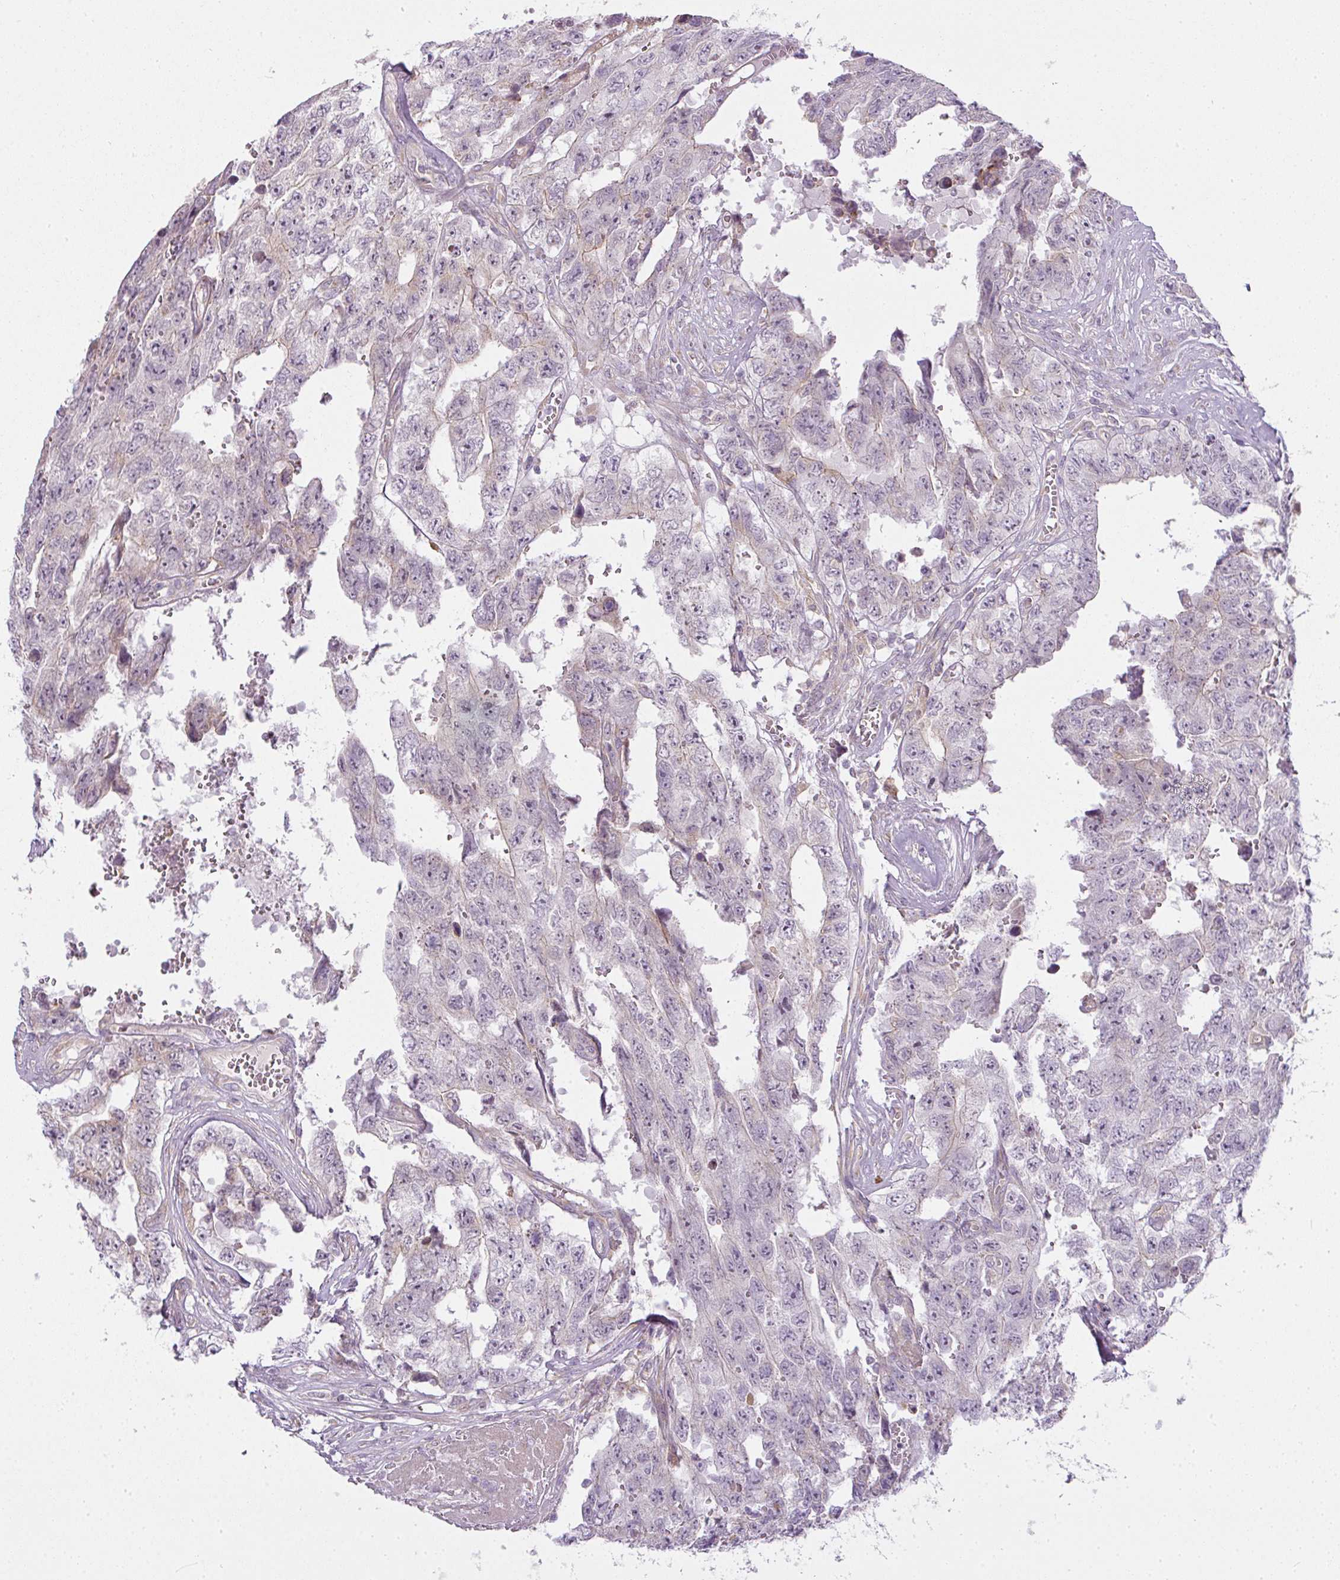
{"staining": {"intensity": "weak", "quantity": "<25%", "location": "cytoplasmic/membranous"}, "tissue": "testis cancer", "cell_type": "Tumor cells", "image_type": "cancer", "snomed": [{"axis": "morphology", "description": "Normal tissue, NOS"}, {"axis": "morphology", "description": "Carcinoma, Embryonal, NOS"}, {"axis": "topography", "description": "Testis"}, {"axis": "topography", "description": "Epididymis"}], "caption": "Protein analysis of testis cancer (embryonal carcinoma) exhibits no significant staining in tumor cells. (Stains: DAB IHC with hematoxylin counter stain, Microscopy: brightfield microscopy at high magnification).", "gene": "MED19", "patient": {"sex": "male", "age": 25}}